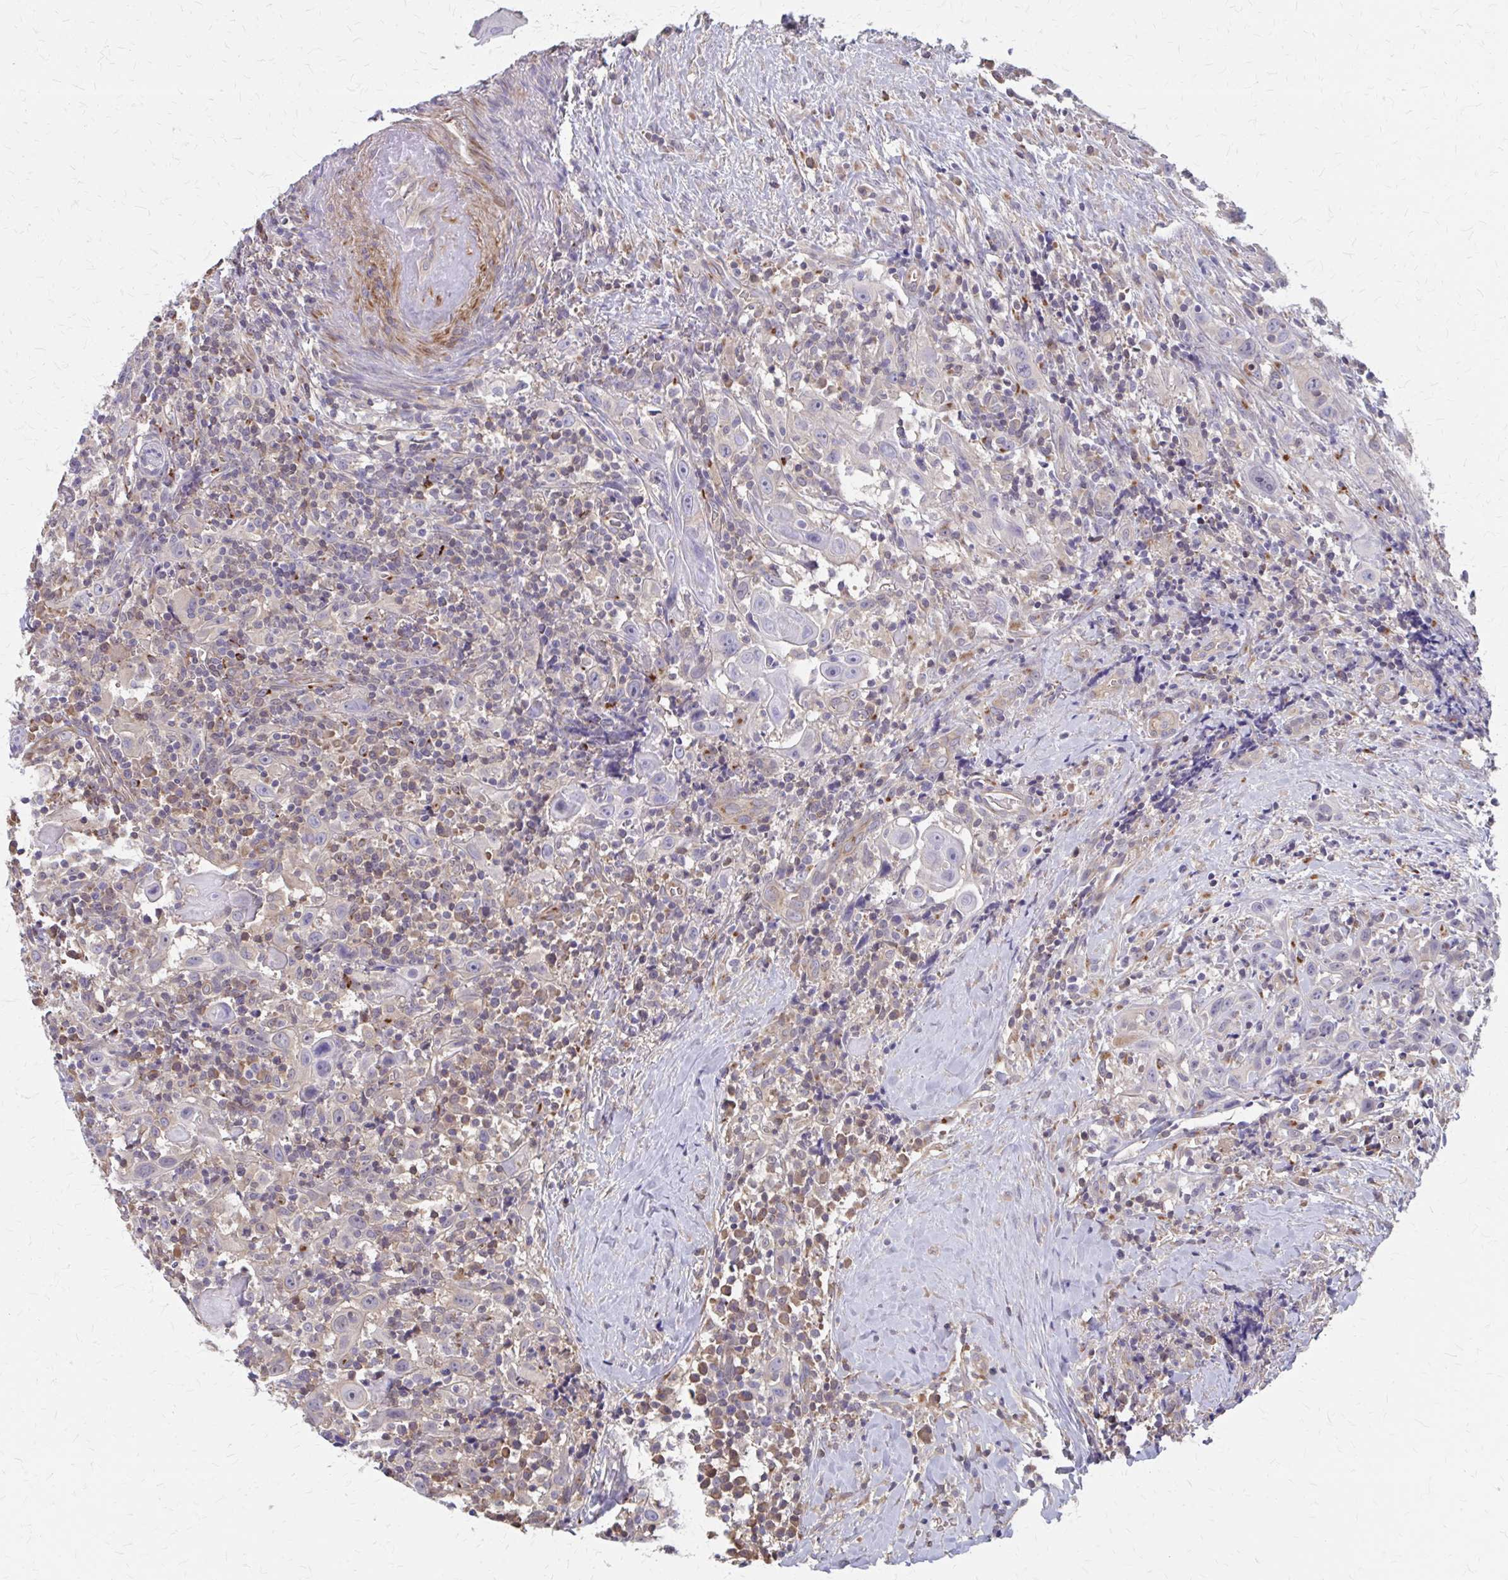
{"staining": {"intensity": "weak", "quantity": "25%-75%", "location": "cytoplasmic/membranous"}, "tissue": "head and neck cancer", "cell_type": "Tumor cells", "image_type": "cancer", "snomed": [{"axis": "morphology", "description": "Squamous cell carcinoma, NOS"}, {"axis": "topography", "description": "Head-Neck"}], "caption": "A brown stain shows weak cytoplasmic/membranous positivity of a protein in human head and neck cancer (squamous cell carcinoma) tumor cells. The staining is performed using DAB (3,3'-diaminobenzidine) brown chromogen to label protein expression. The nuclei are counter-stained blue using hematoxylin.", "gene": "IFI44L", "patient": {"sex": "female", "age": 95}}